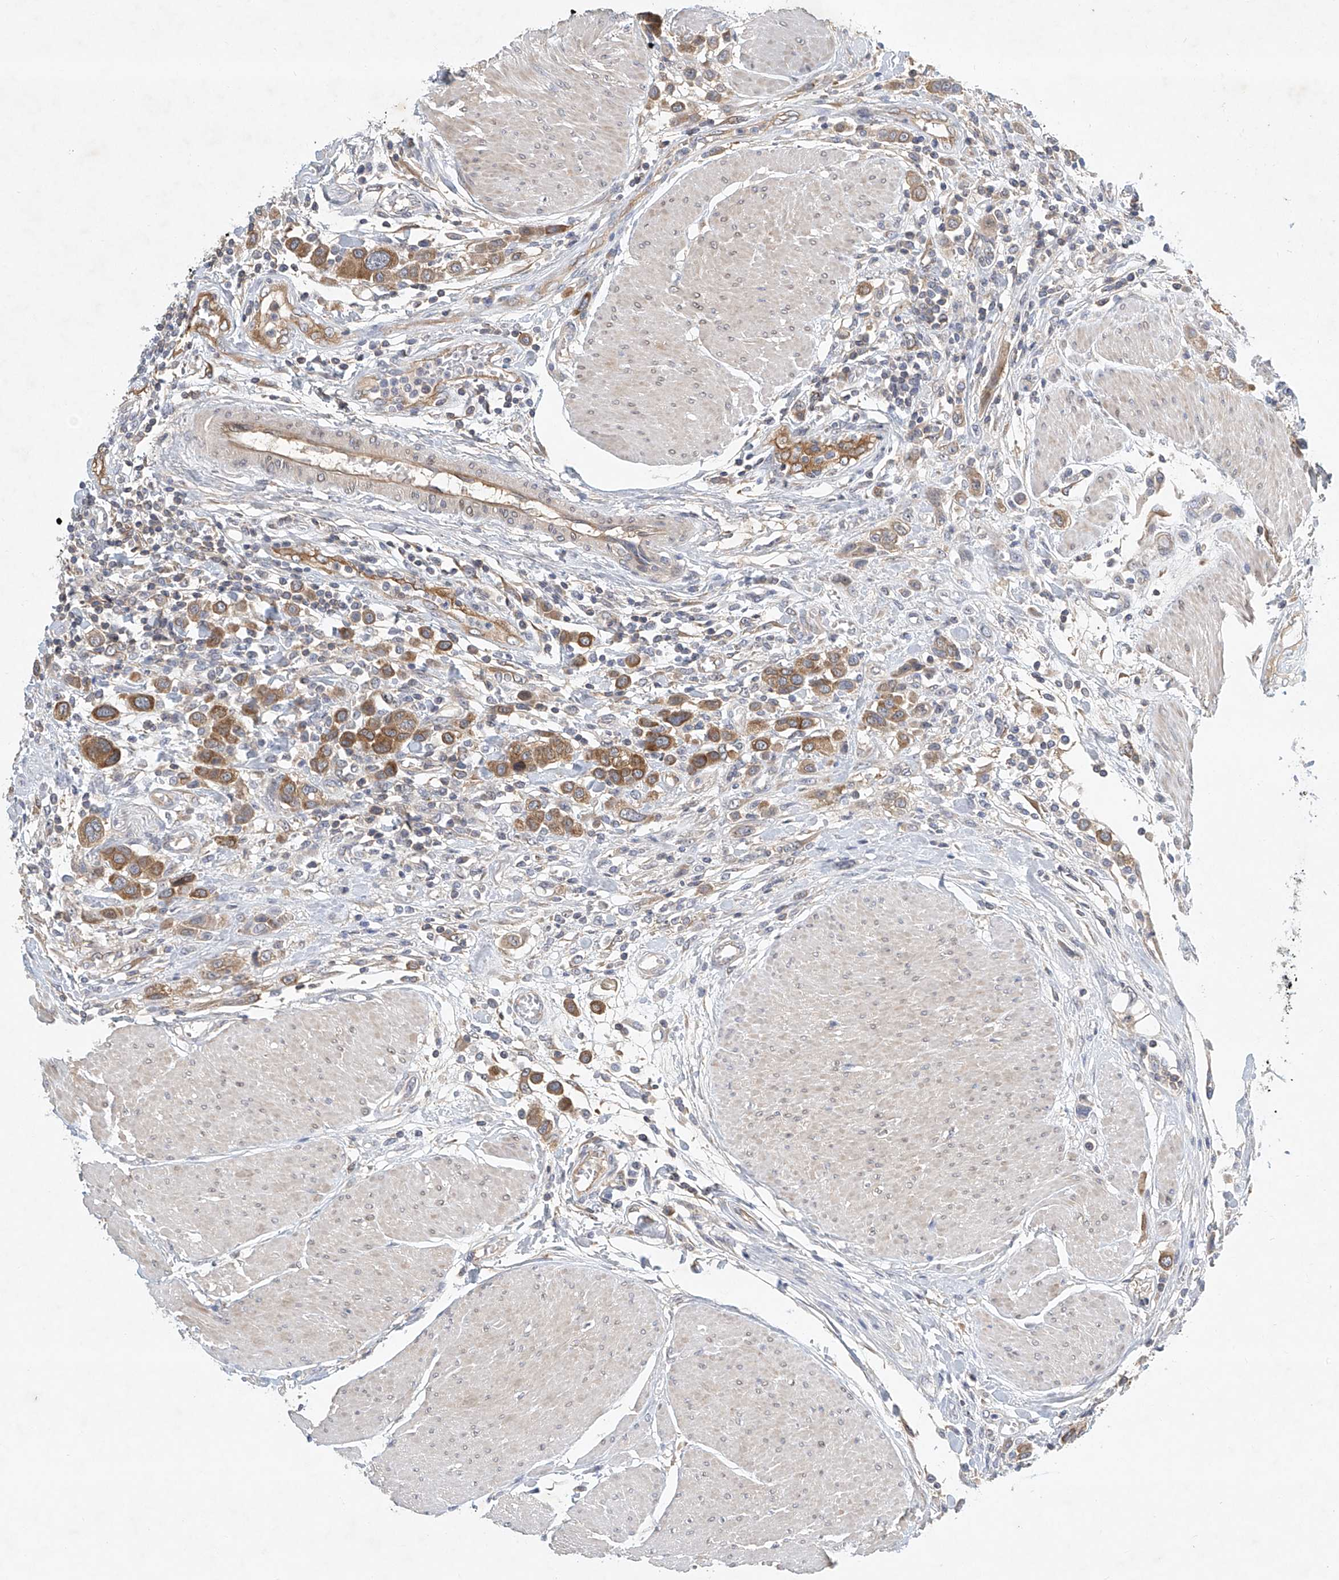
{"staining": {"intensity": "moderate", "quantity": ">75%", "location": "cytoplasmic/membranous"}, "tissue": "urothelial cancer", "cell_type": "Tumor cells", "image_type": "cancer", "snomed": [{"axis": "morphology", "description": "Urothelial carcinoma, High grade"}, {"axis": "topography", "description": "Urinary bladder"}], "caption": "A brown stain labels moderate cytoplasmic/membranous staining of a protein in urothelial cancer tumor cells.", "gene": "CARMIL1", "patient": {"sex": "male", "age": 50}}